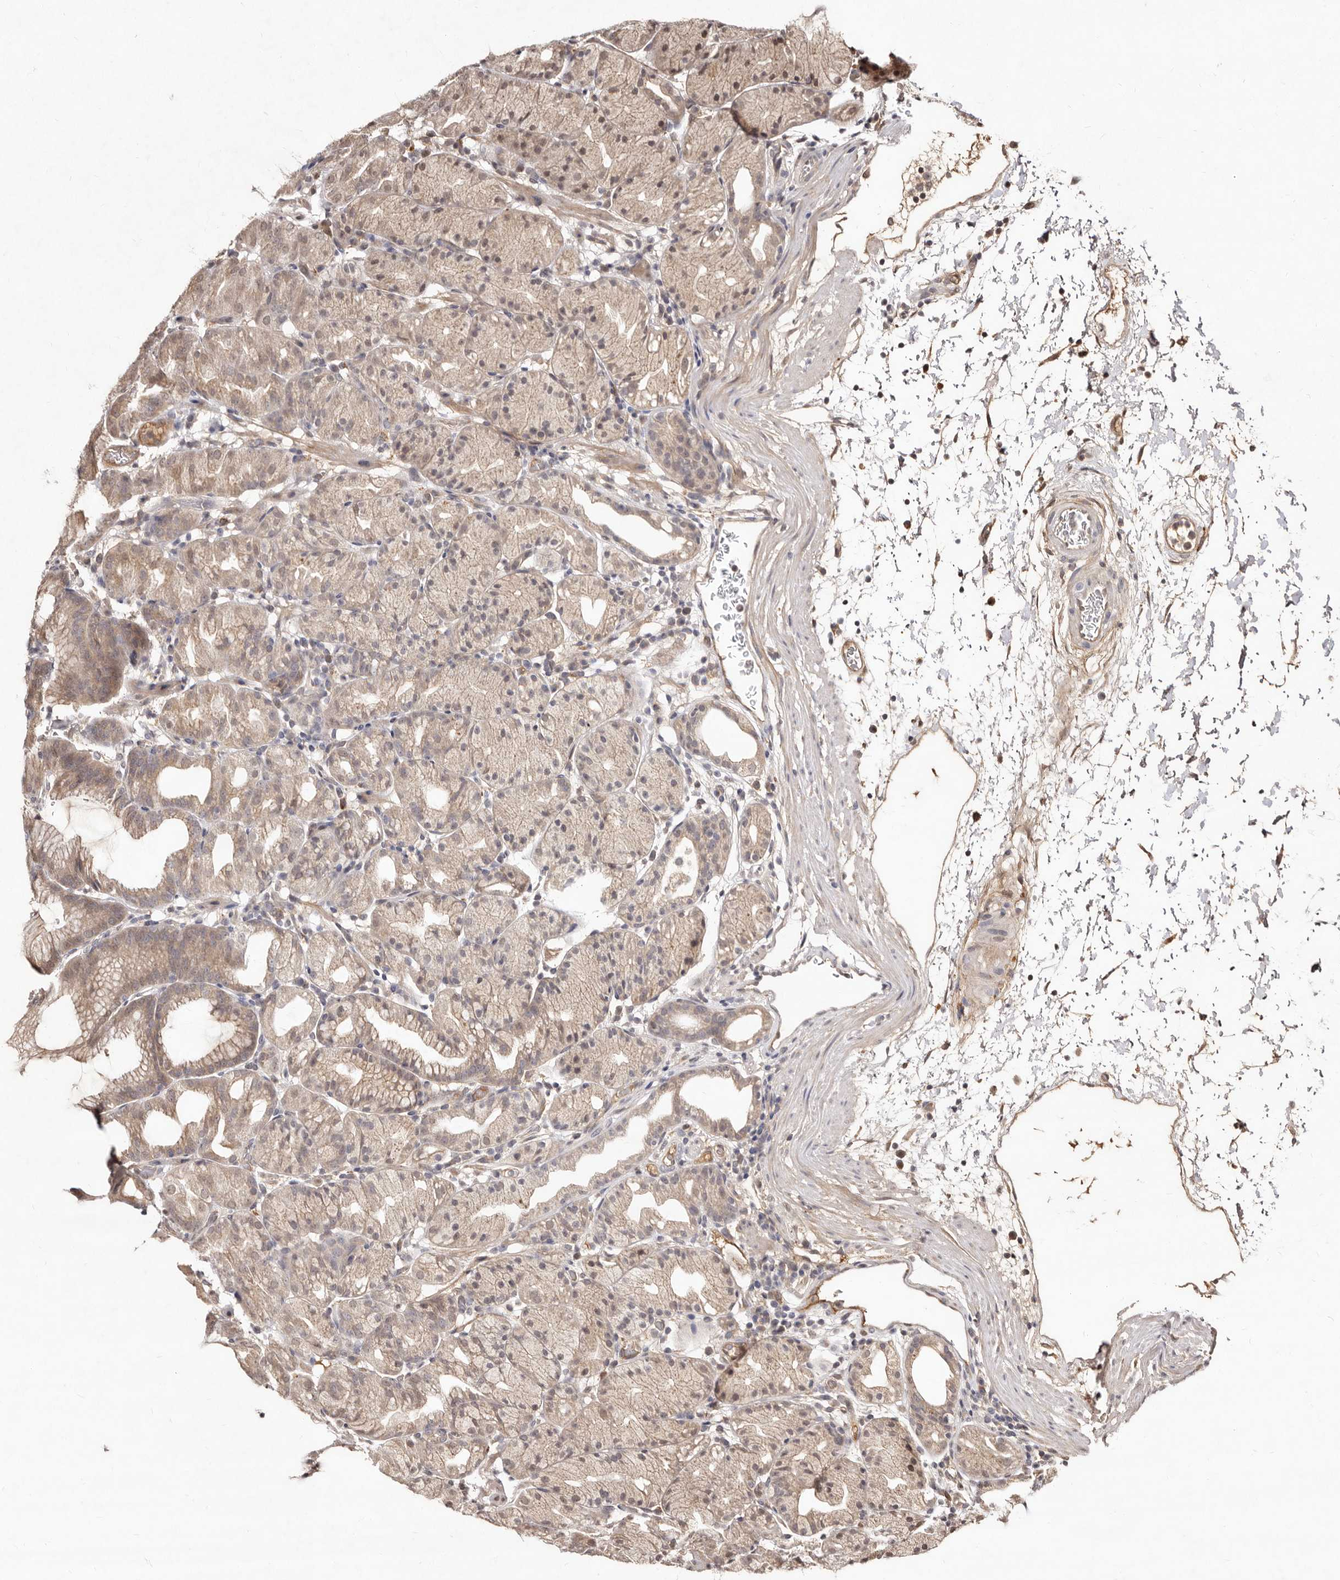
{"staining": {"intensity": "weak", "quantity": ">75%", "location": "cytoplasmic/membranous,nuclear"}, "tissue": "stomach", "cell_type": "Glandular cells", "image_type": "normal", "snomed": [{"axis": "morphology", "description": "Normal tissue, NOS"}, {"axis": "topography", "description": "Stomach, upper"}], "caption": "DAB immunohistochemical staining of normal human stomach reveals weak cytoplasmic/membranous,nuclear protein expression in approximately >75% of glandular cells.", "gene": "LCORL", "patient": {"sex": "male", "age": 48}}